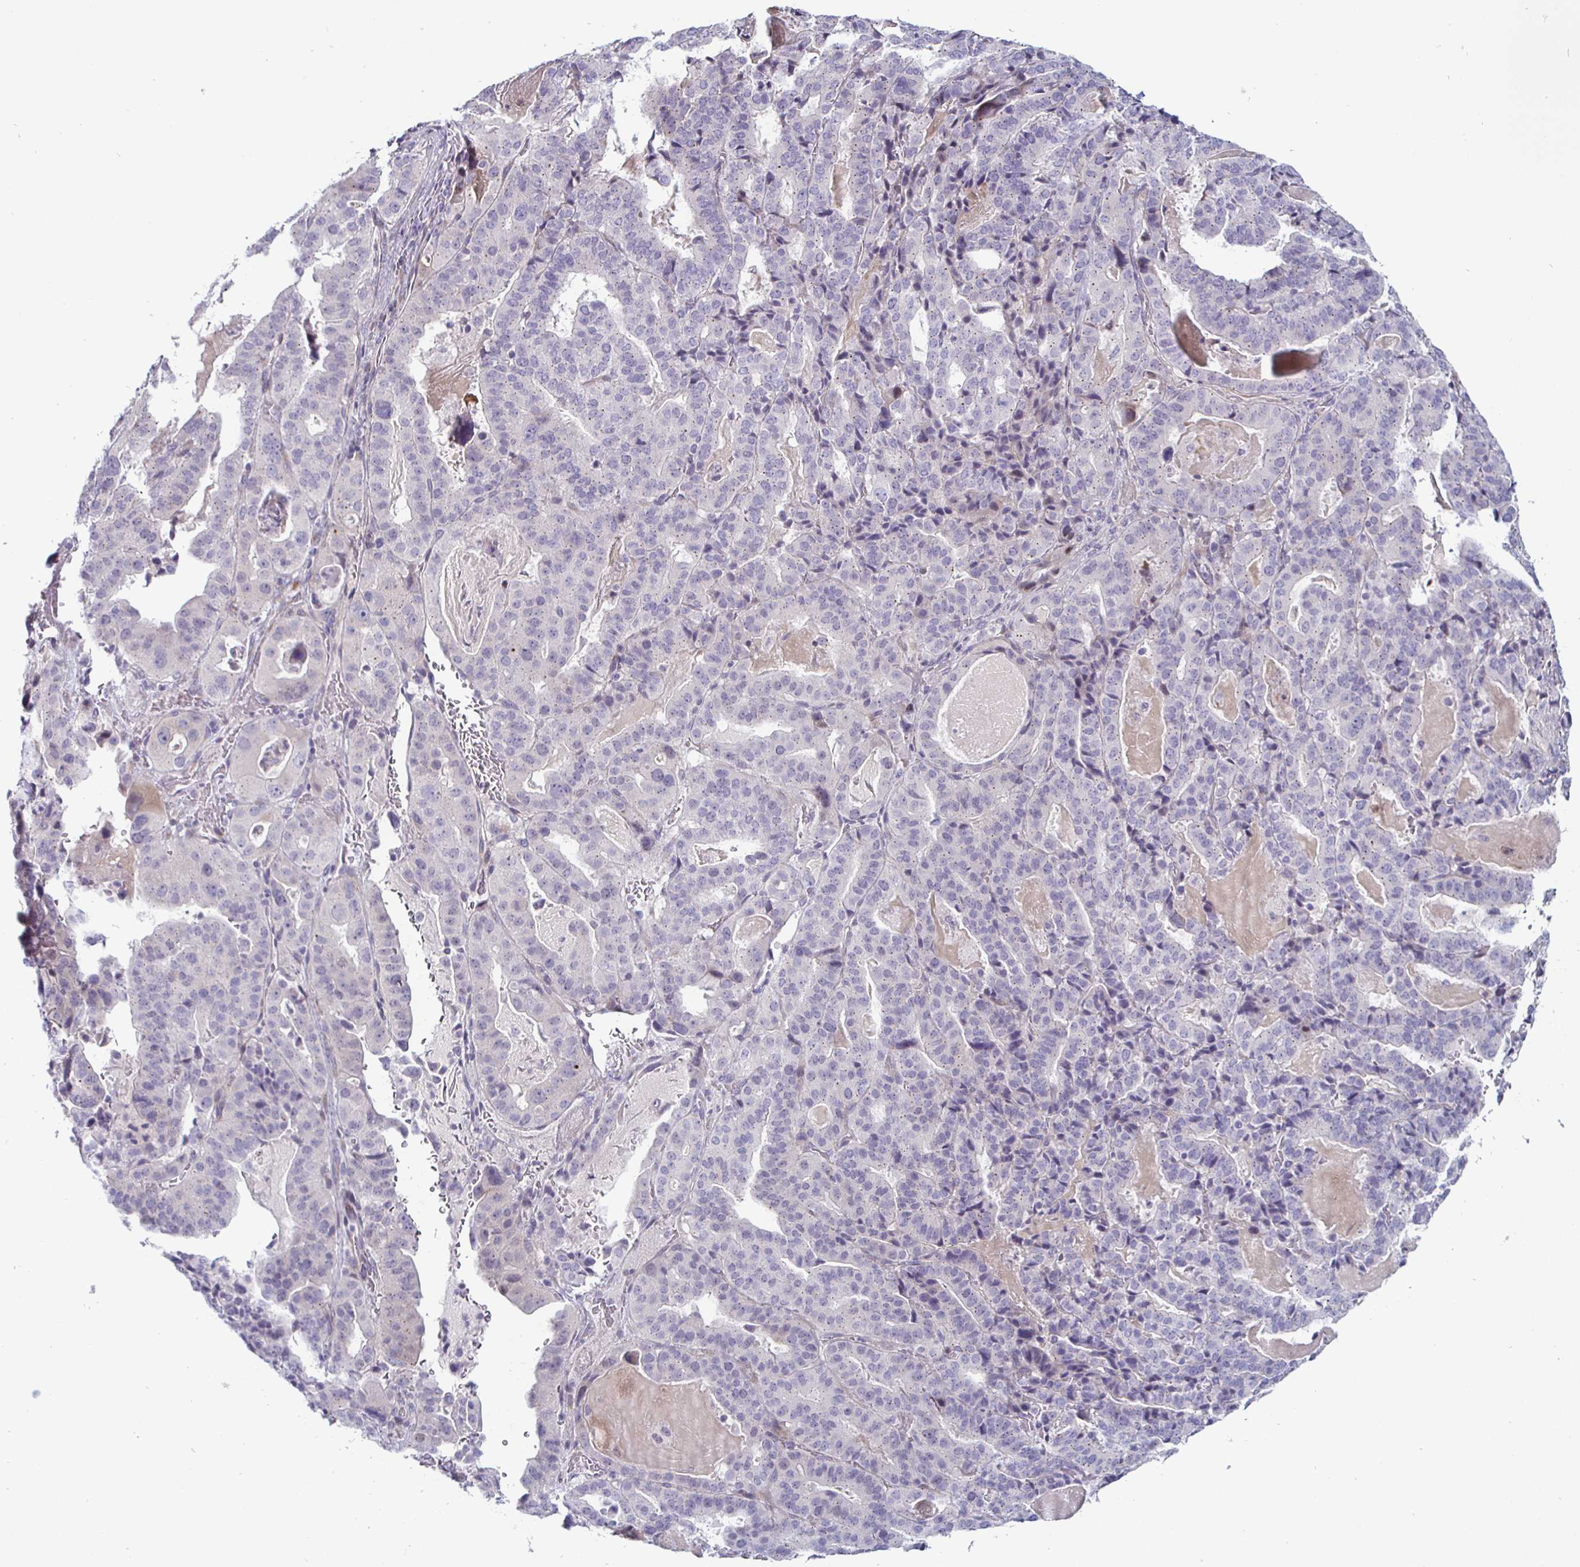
{"staining": {"intensity": "negative", "quantity": "none", "location": "none"}, "tissue": "stomach cancer", "cell_type": "Tumor cells", "image_type": "cancer", "snomed": [{"axis": "morphology", "description": "Adenocarcinoma, NOS"}, {"axis": "topography", "description": "Stomach"}], "caption": "Immunohistochemical staining of adenocarcinoma (stomach) shows no significant staining in tumor cells. Nuclei are stained in blue.", "gene": "DMRTB1", "patient": {"sex": "male", "age": 48}}